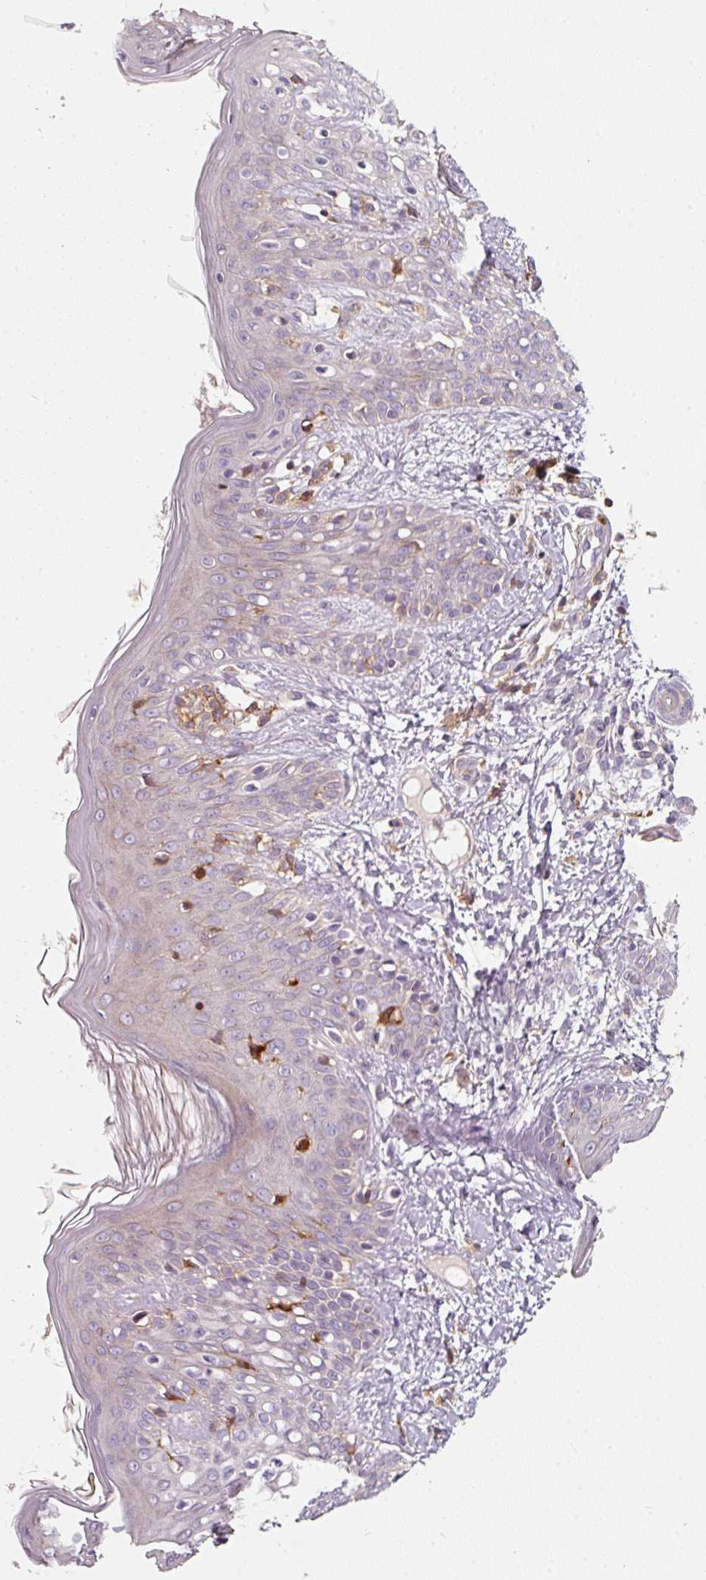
{"staining": {"intensity": "moderate", "quantity": ">75%", "location": "cytoplasmic/membranous"}, "tissue": "skin", "cell_type": "Fibroblasts", "image_type": "normal", "snomed": [{"axis": "morphology", "description": "Normal tissue, NOS"}, {"axis": "topography", "description": "Skin"}], "caption": "Immunohistochemistry (IHC) (DAB) staining of unremarkable human skin exhibits moderate cytoplasmic/membranous protein staining in about >75% of fibroblasts.", "gene": "IQGAP2", "patient": {"sex": "male", "age": 16}}